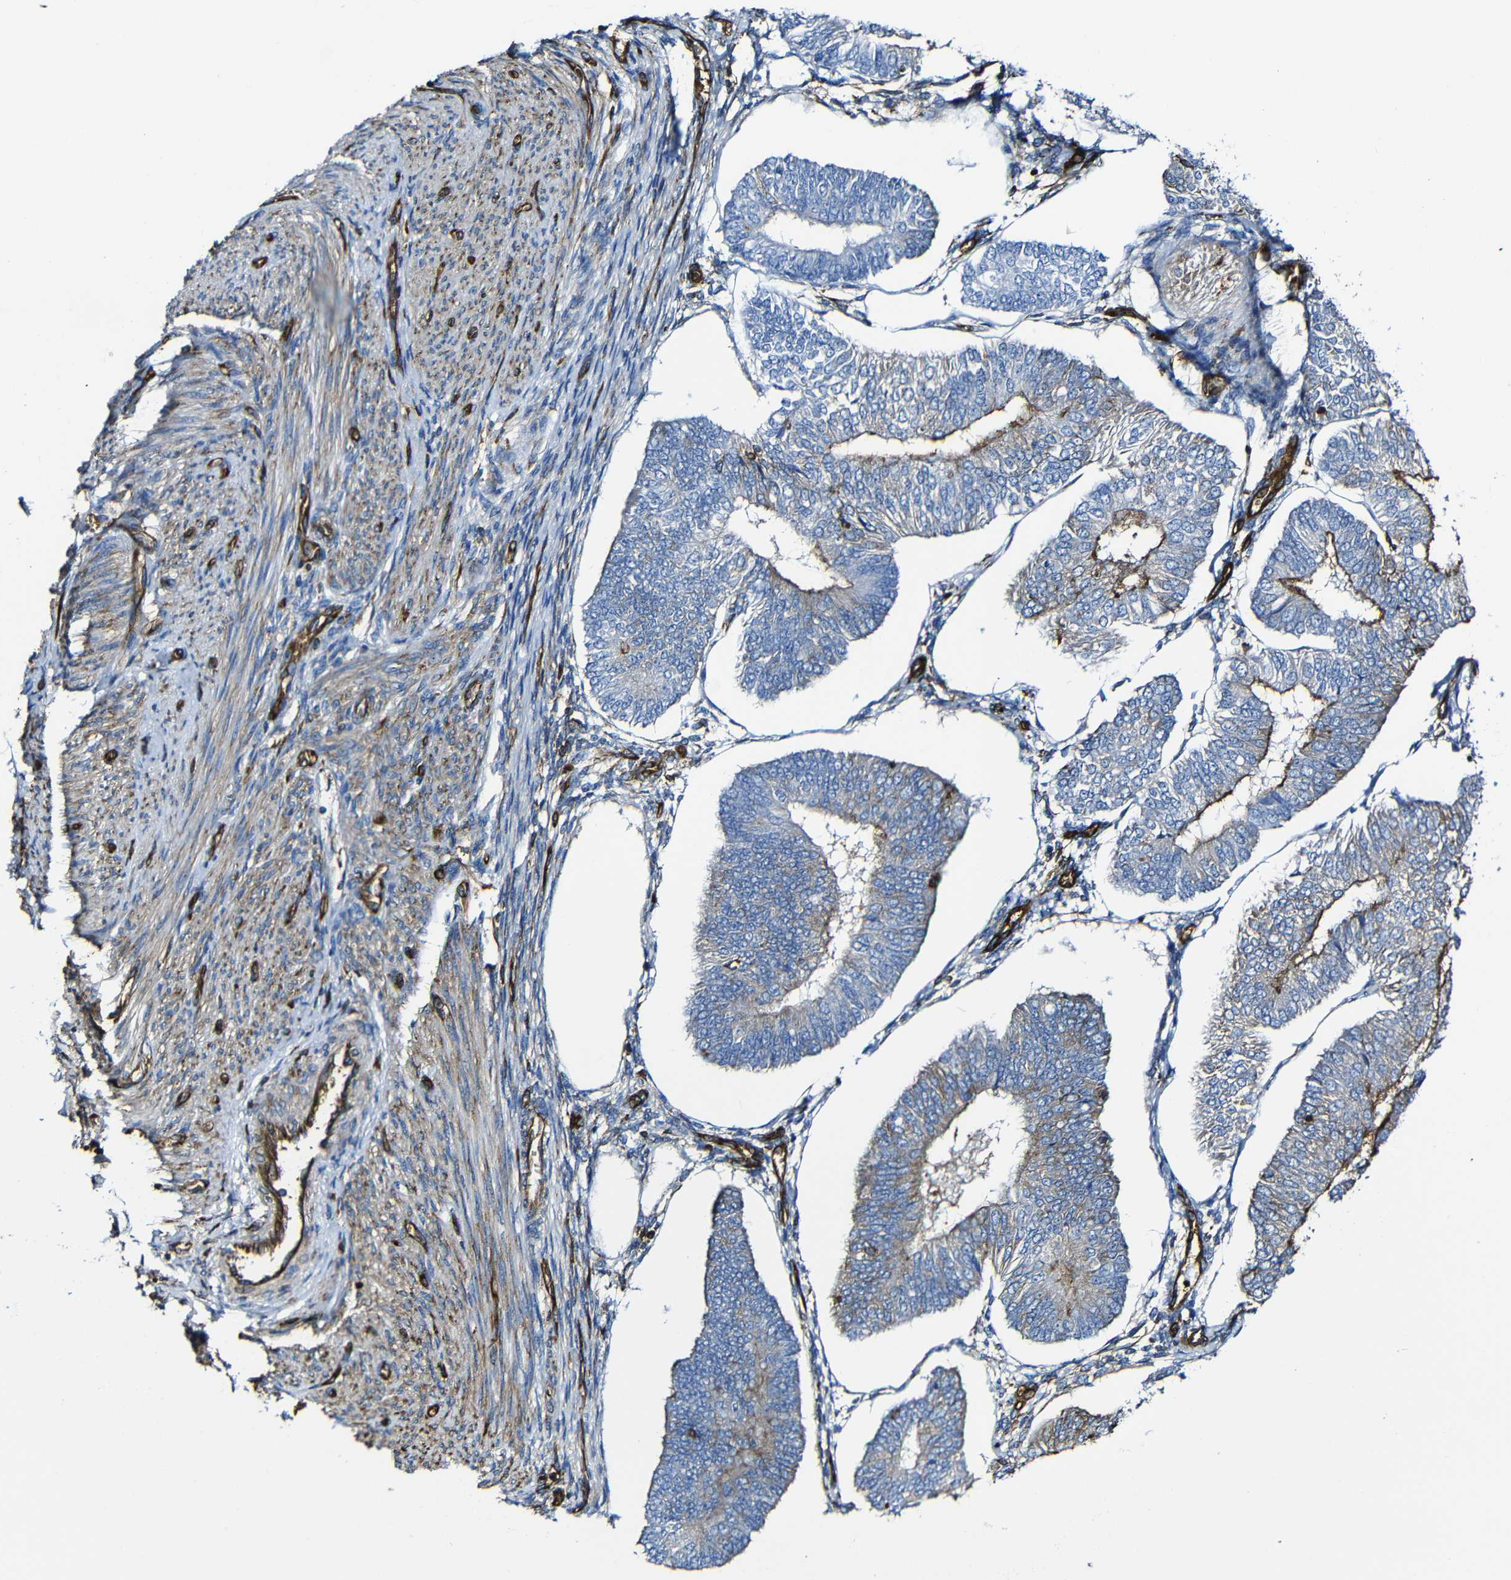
{"staining": {"intensity": "moderate", "quantity": "<25%", "location": "cytoplasmic/membranous"}, "tissue": "endometrial cancer", "cell_type": "Tumor cells", "image_type": "cancer", "snomed": [{"axis": "morphology", "description": "Adenocarcinoma, NOS"}, {"axis": "topography", "description": "Endometrium"}], "caption": "Endometrial cancer (adenocarcinoma) stained with immunohistochemistry (IHC) shows moderate cytoplasmic/membranous staining in approximately <25% of tumor cells.", "gene": "MSN", "patient": {"sex": "female", "age": 58}}